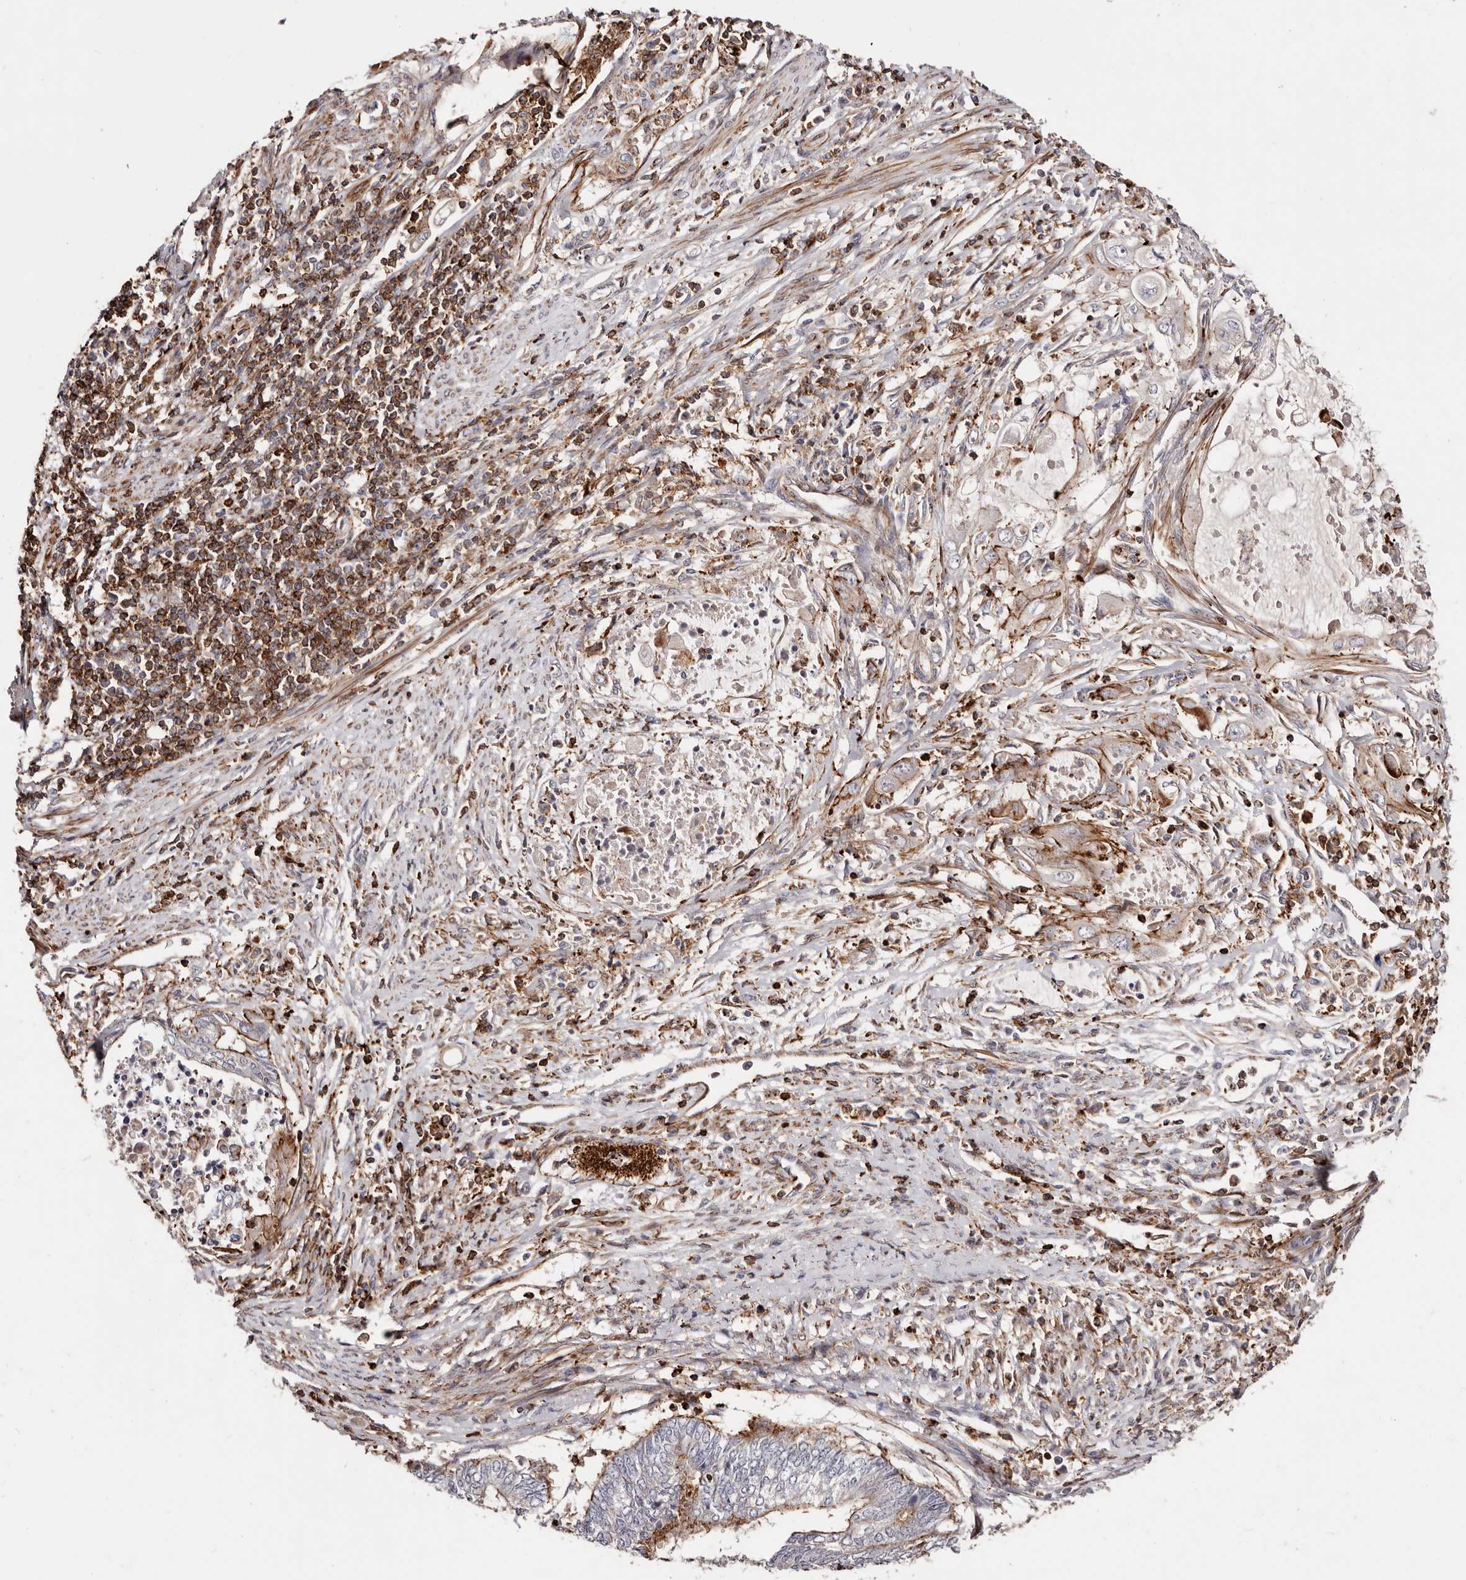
{"staining": {"intensity": "moderate", "quantity": "25%-75%", "location": "cytoplasmic/membranous"}, "tissue": "endometrial cancer", "cell_type": "Tumor cells", "image_type": "cancer", "snomed": [{"axis": "morphology", "description": "Adenocarcinoma, NOS"}, {"axis": "topography", "description": "Uterus"}, {"axis": "topography", "description": "Endometrium"}], "caption": "About 25%-75% of tumor cells in endometrial cancer (adenocarcinoma) display moderate cytoplasmic/membranous protein positivity as visualized by brown immunohistochemical staining.", "gene": "PTPN22", "patient": {"sex": "female", "age": 70}}